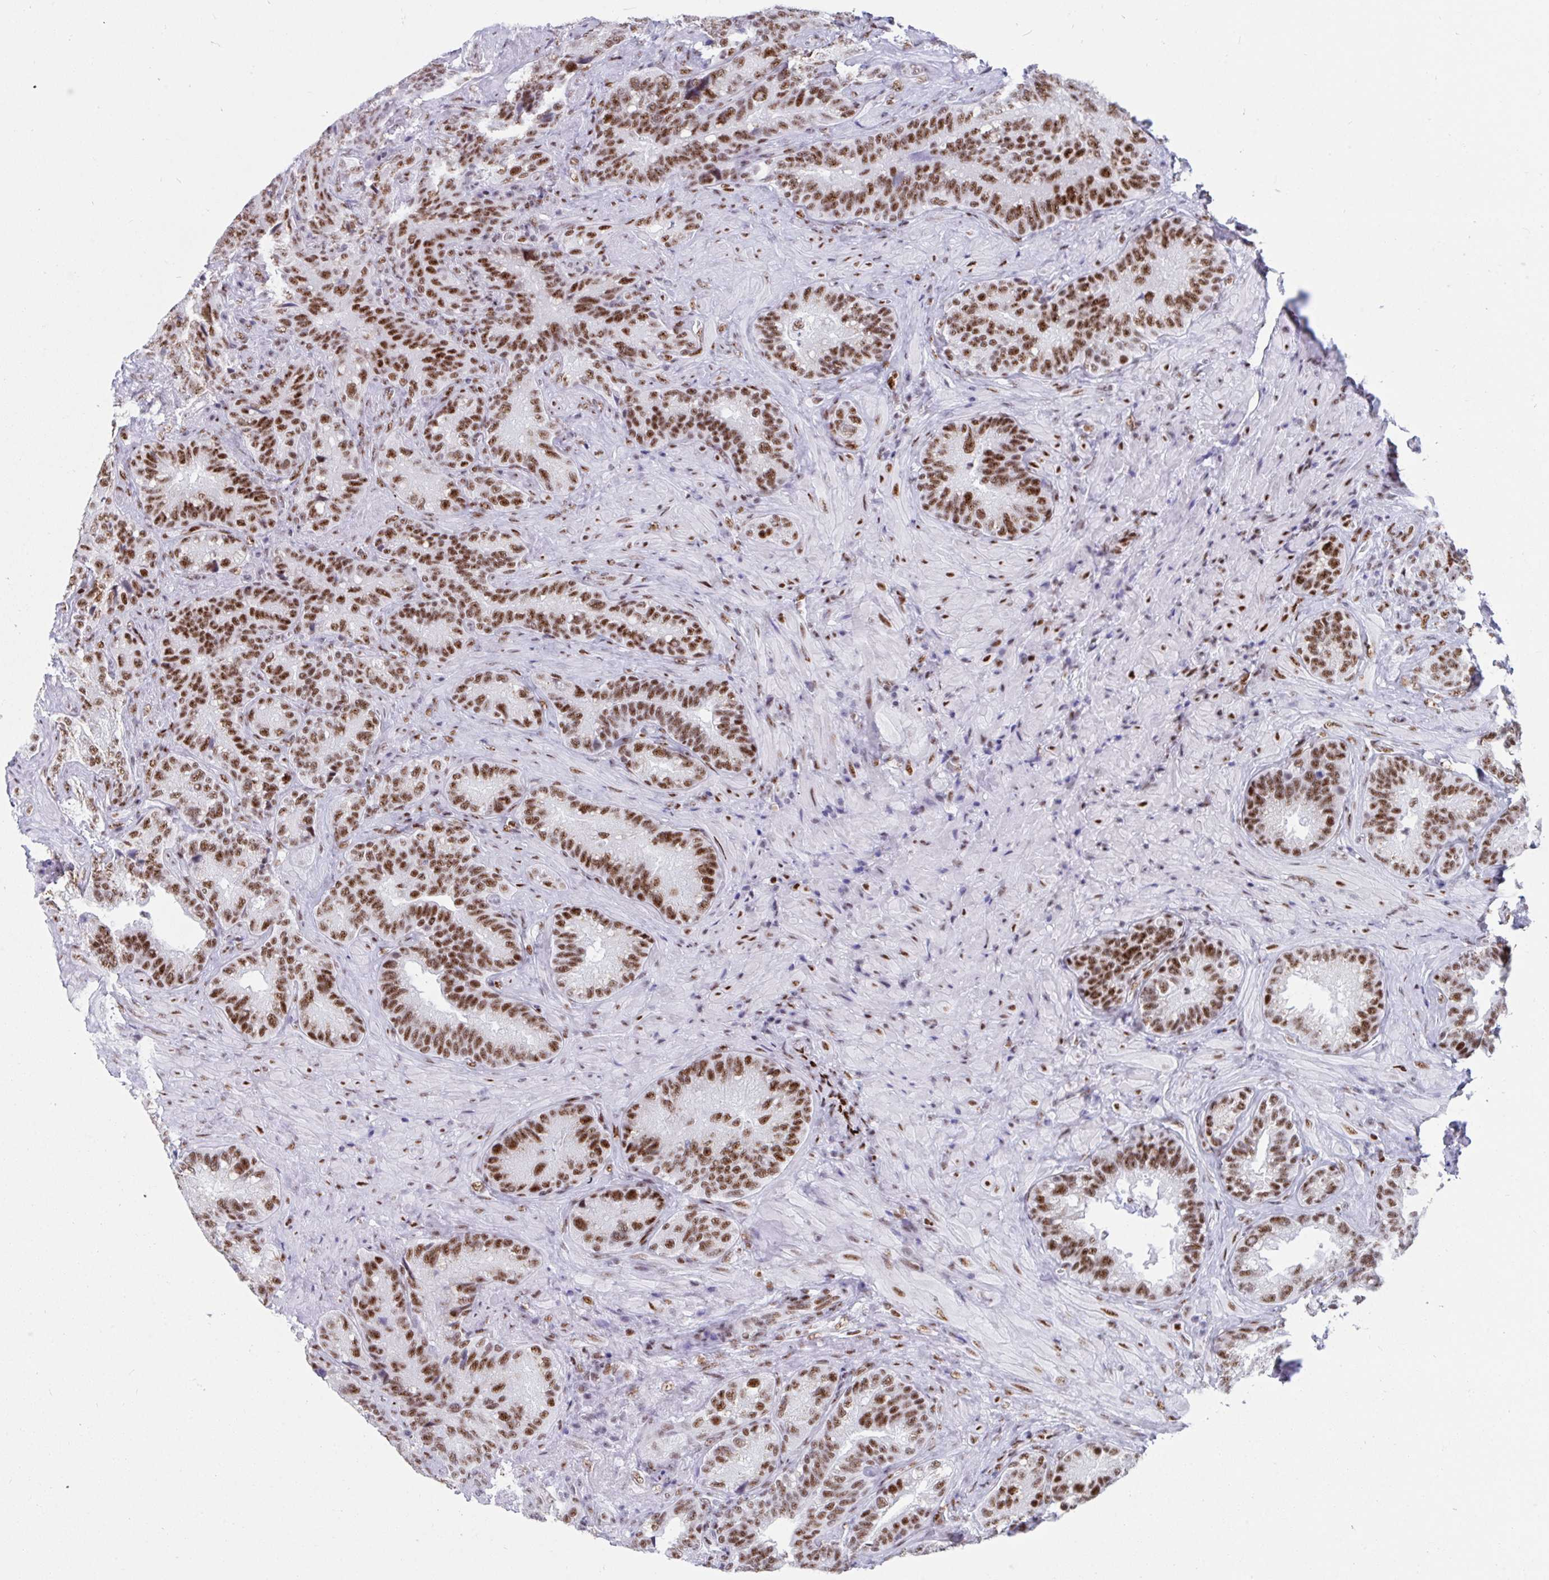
{"staining": {"intensity": "strong", "quantity": ">75%", "location": "nuclear"}, "tissue": "seminal vesicle", "cell_type": "Glandular cells", "image_type": "normal", "snomed": [{"axis": "morphology", "description": "Normal tissue, NOS"}, {"axis": "topography", "description": "Seminal veicle"}], "caption": "Protein expression analysis of normal human seminal vesicle reveals strong nuclear positivity in about >75% of glandular cells. The staining was performed using DAB (3,3'-diaminobenzidine) to visualize the protein expression in brown, while the nuclei were stained in blue with hematoxylin (Magnification: 20x).", "gene": "IKZF2", "patient": {"sex": "male", "age": 68}}